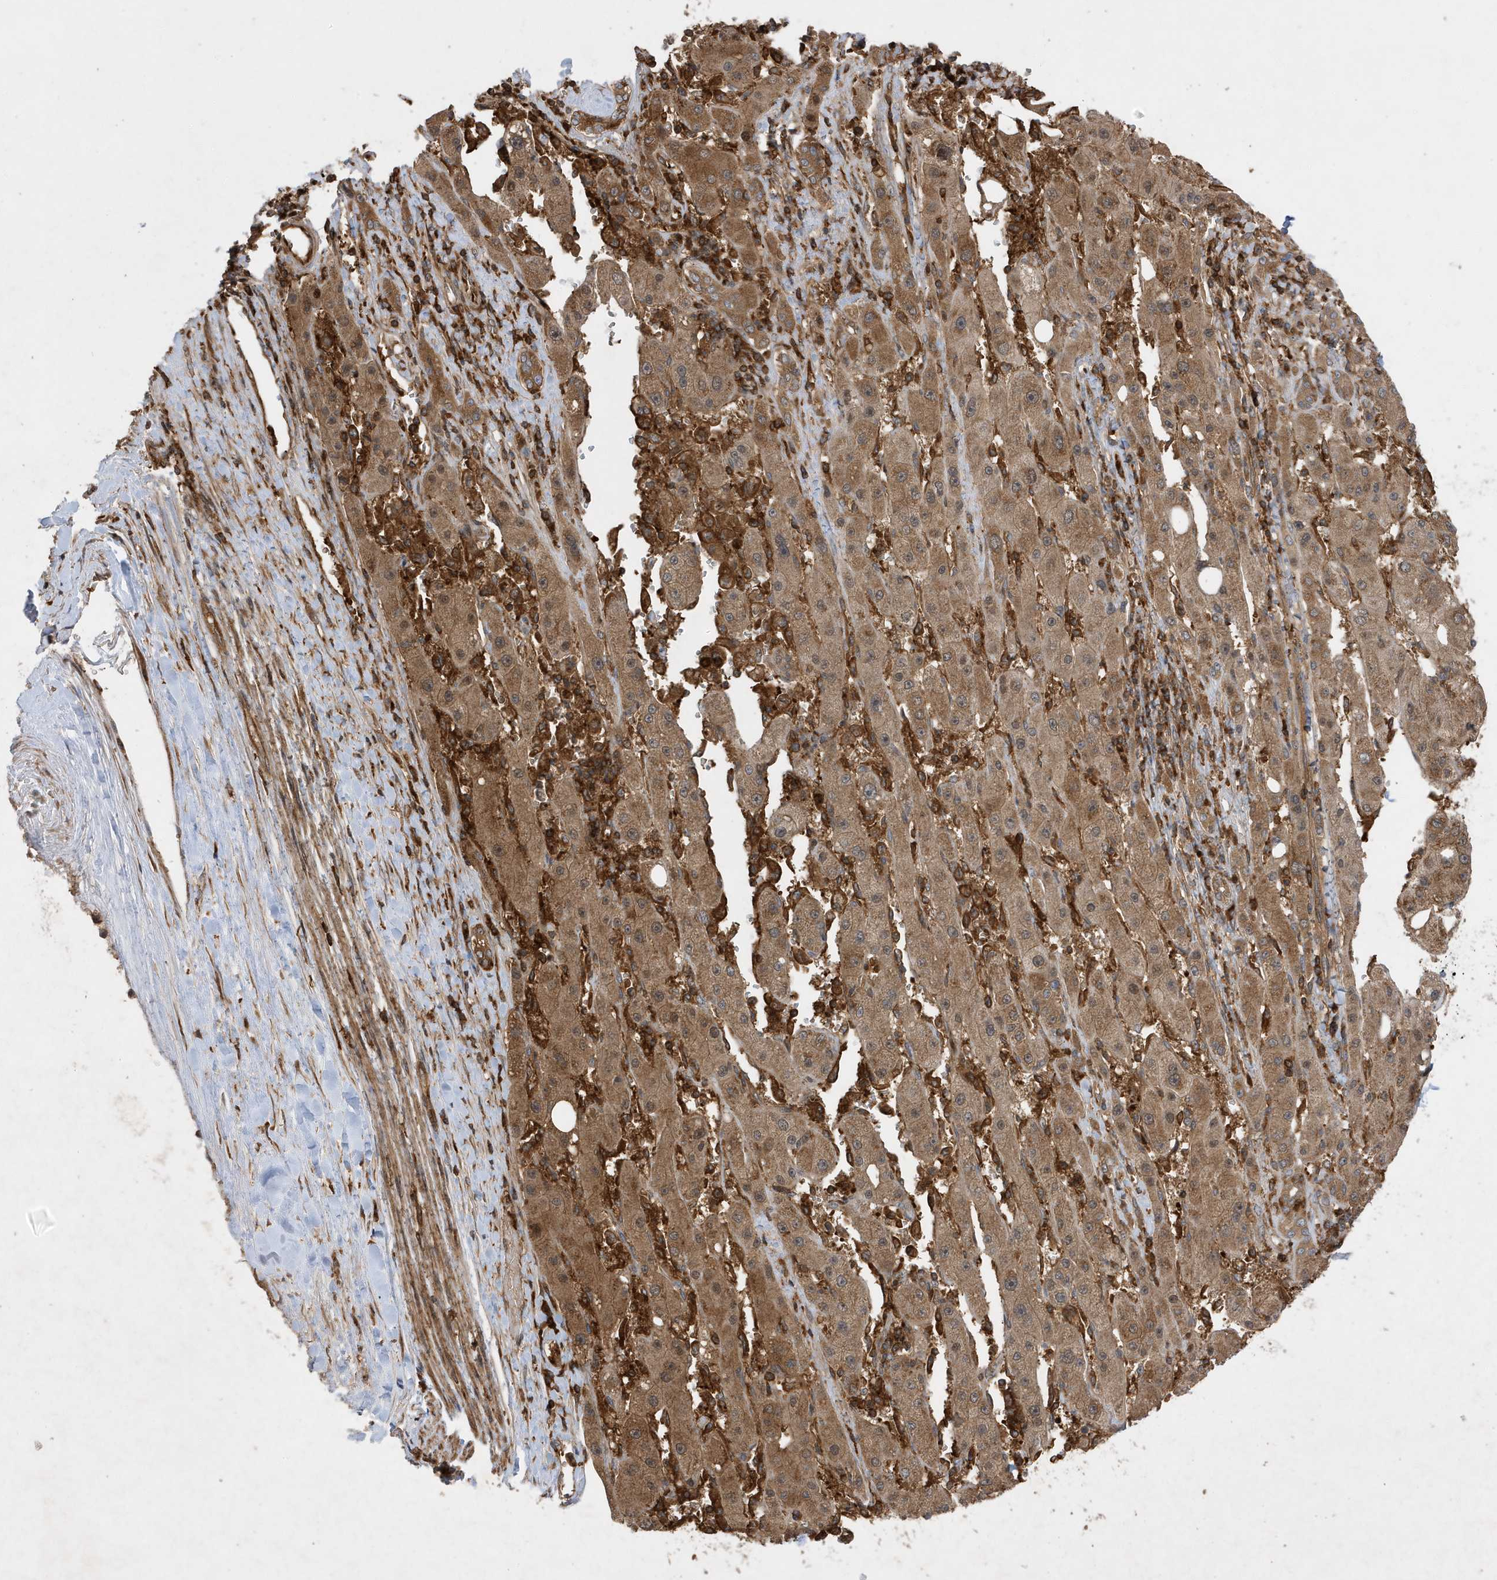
{"staining": {"intensity": "strong", "quantity": ">75%", "location": "cytoplasmic/membranous,nuclear"}, "tissue": "liver cancer", "cell_type": "Tumor cells", "image_type": "cancer", "snomed": [{"axis": "morphology", "description": "Carcinoma, Hepatocellular, NOS"}, {"axis": "topography", "description": "Liver"}], "caption": "DAB (3,3'-diaminobenzidine) immunohistochemical staining of human hepatocellular carcinoma (liver) shows strong cytoplasmic/membranous and nuclear protein expression in approximately >75% of tumor cells. (DAB IHC with brightfield microscopy, high magnification).", "gene": "LAPTM4A", "patient": {"sex": "female", "age": 73}}